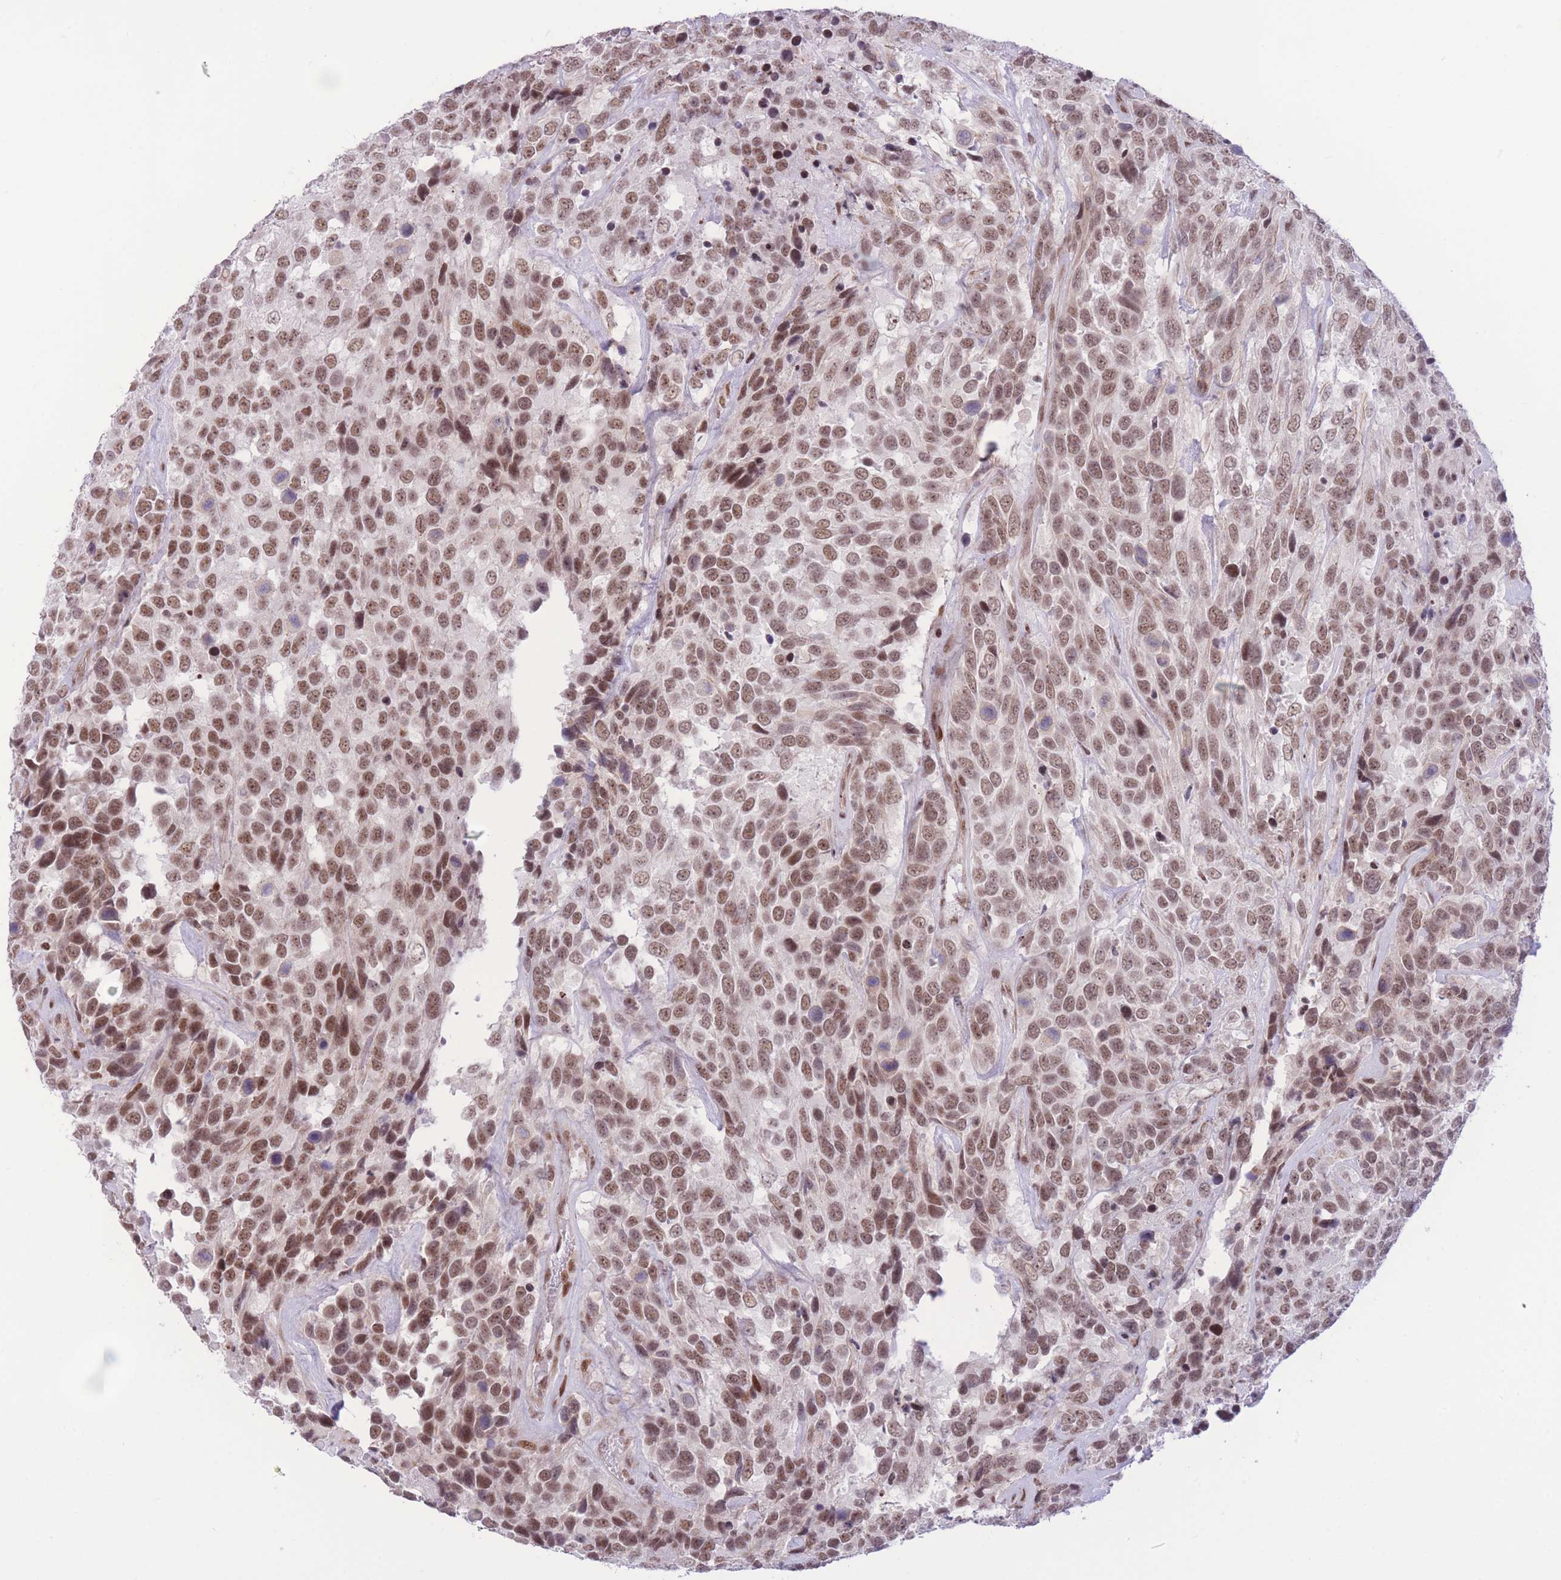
{"staining": {"intensity": "moderate", "quantity": ">75%", "location": "nuclear"}, "tissue": "urothelial cancer", "cell_type": "Tumor cells", "image_type": "cancer", "snomed": [{"axis": "morphology", "description": "Urothelial carcinoma, High grade"}, {"axis": "topography", "description": "Urinary bladder"}], "caption": "A brown stain highlights moderate nuclear staining of a protein in urothelial carcinoma (high-grade) tumor cells.", "gene": "PCIF1", "patient": {"sex": "female", "age": 70}}